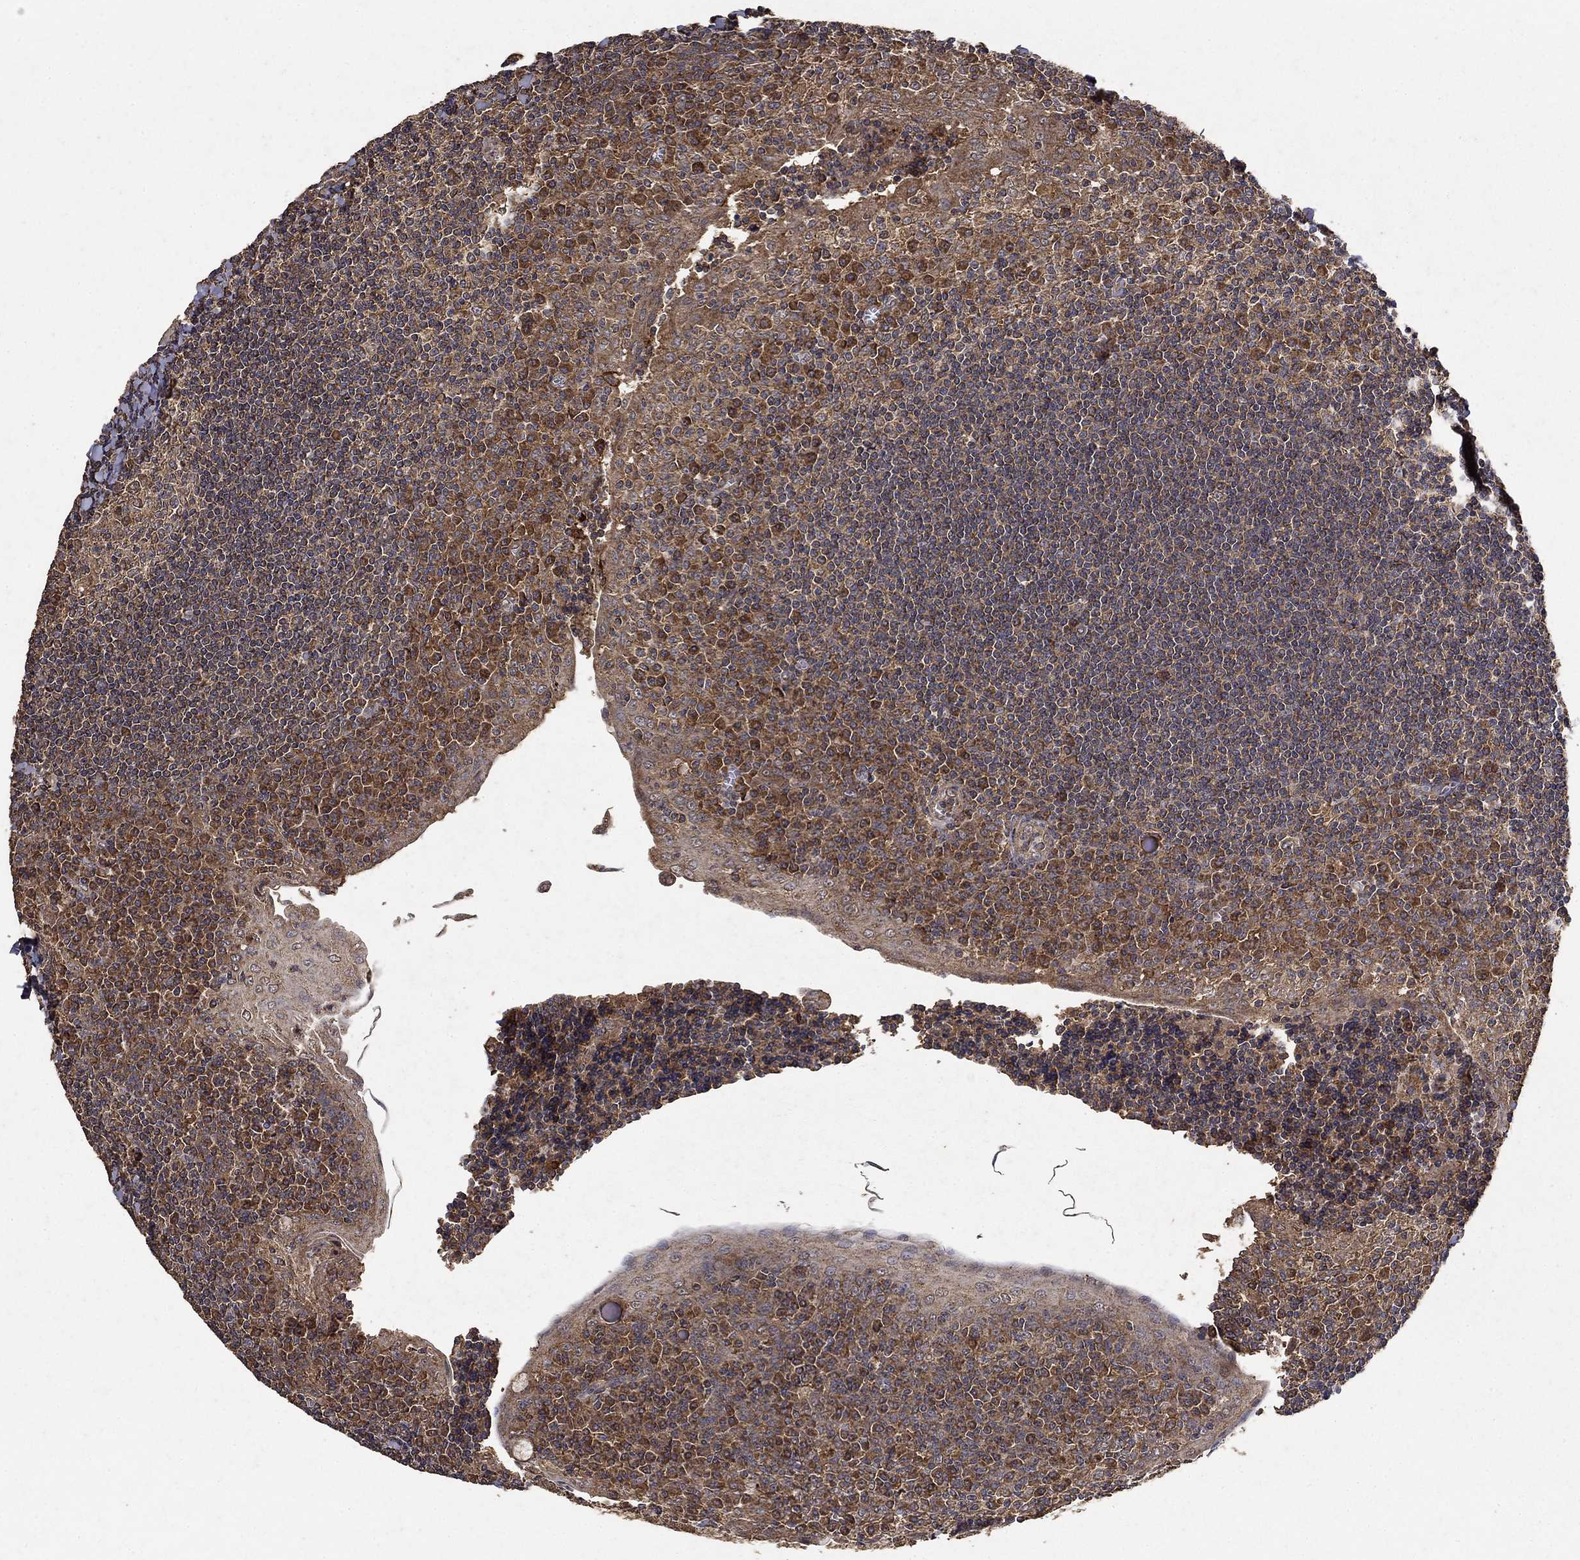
{"staining": {"intensity": "weak", "quantity": "<25%", "location": "cytoplasmic/membranous"}, "tissue": "tonsil", "cell_type": "Germinal center cells", "image_type": "normal", "snomed": [{"axis": "morphology", "description": "Normal tissue, NOS"}, {"axis": "topography", "description": "Tonsil"}], "caption": "Tonsil stained for a protein using IHC exhibits no positivity germinal center cells.", "gene": "IFRD1", "patient": {"sex": "female", "age": 12}}